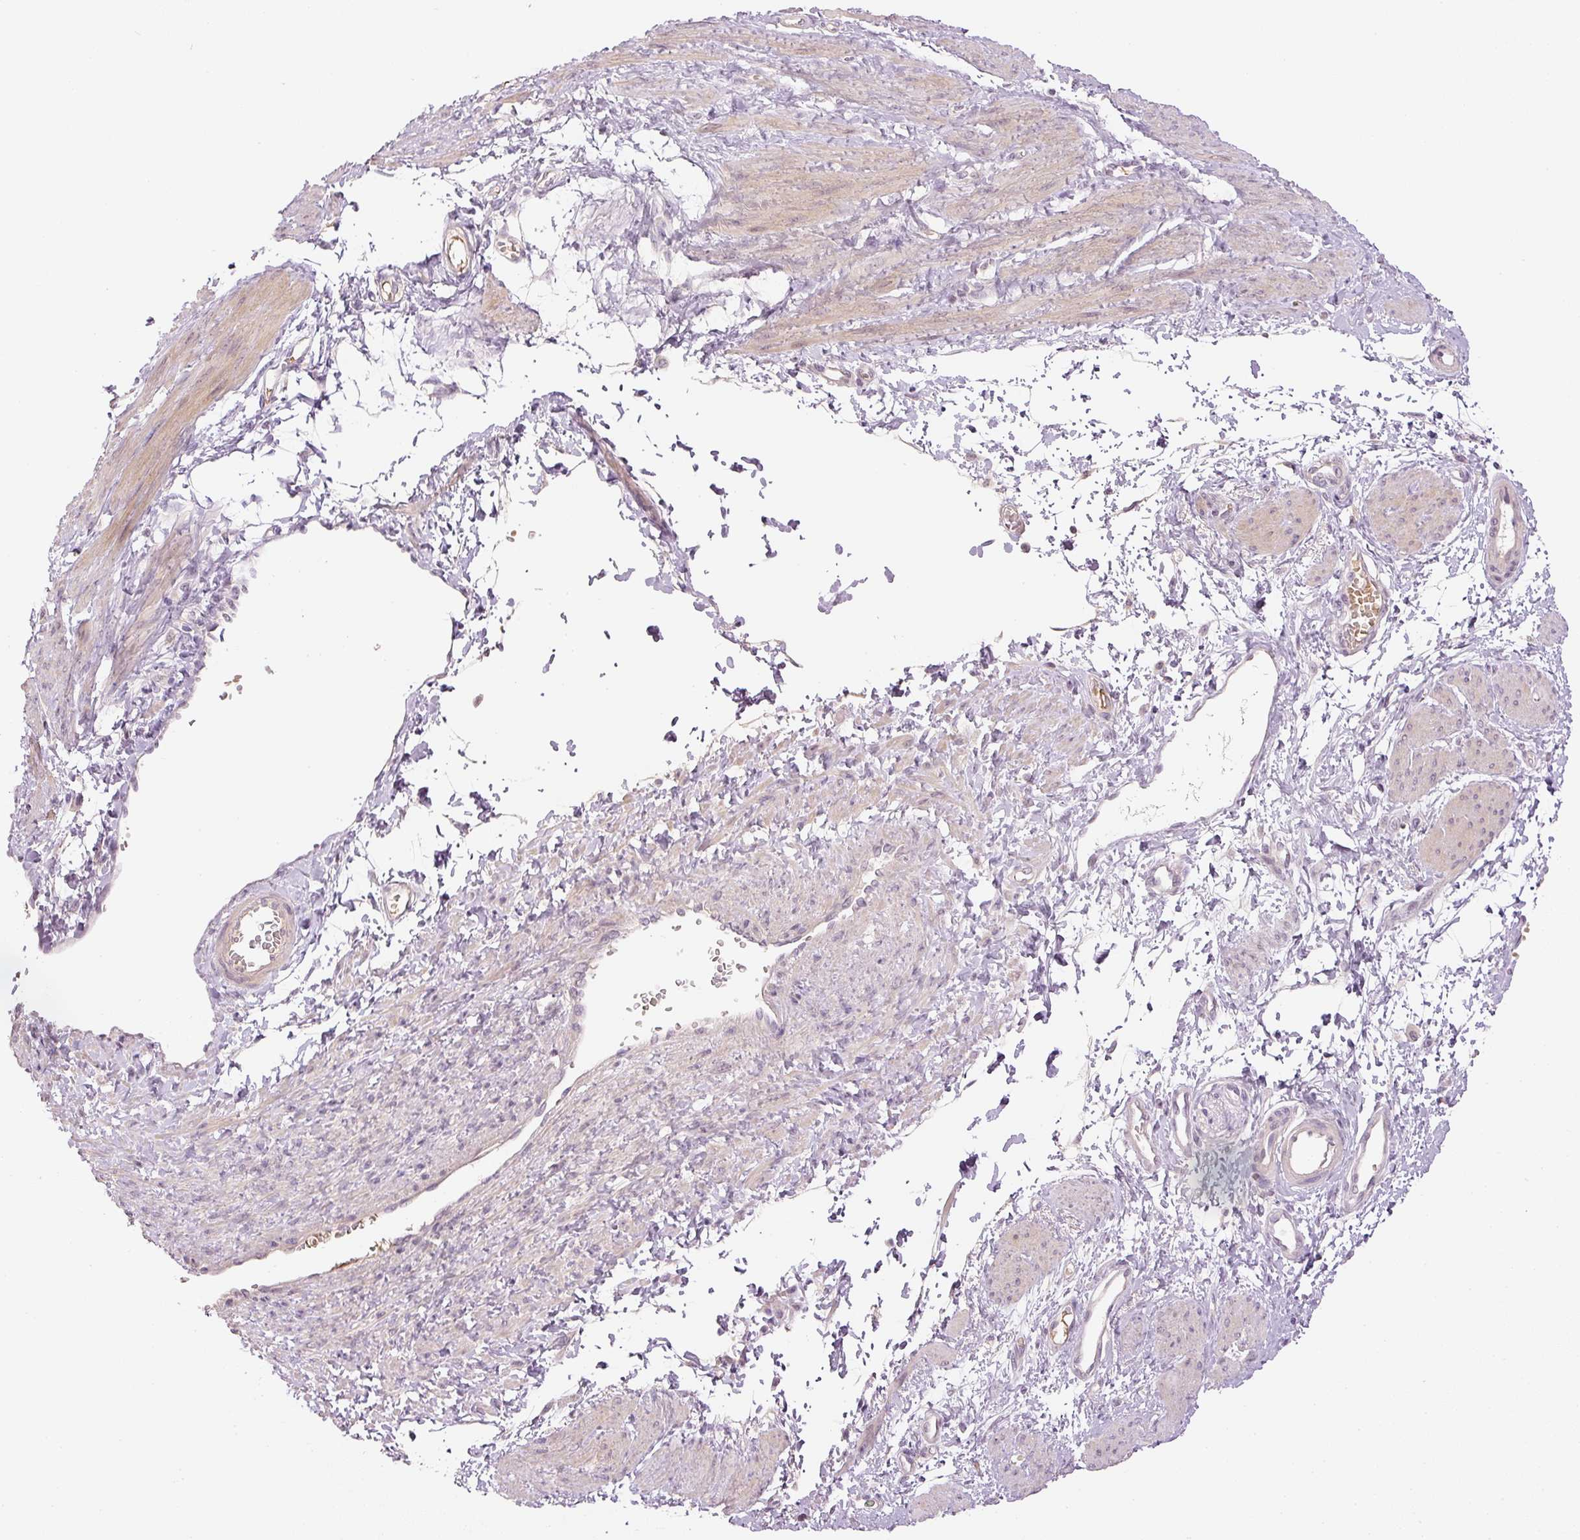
{"staining": {"intensity": "weak", "quantity": "25%-75%", "location": "cytoplasmic/membranous"}, "tissue": "smooth muscle", "cell_type": "Smooth muscle cells", "image_type": "normal", "snomed": [{"axis": "morphology", "description": "Normal tissue, NOS"}, {"axis": "topography", "description": "Smooth muscle"}, {"axis": "topography", "description": "Uterus"}], "caption": "The immunohistochemical stain highlights weak cytoplasmic/membranous positivity in smooth muscle cells of benign smooth muscle. (Brightfield microscopy of DAB IHC at high magnification).", "gene": "GZMA", "patient": {"sex": "female", "age": 39}}